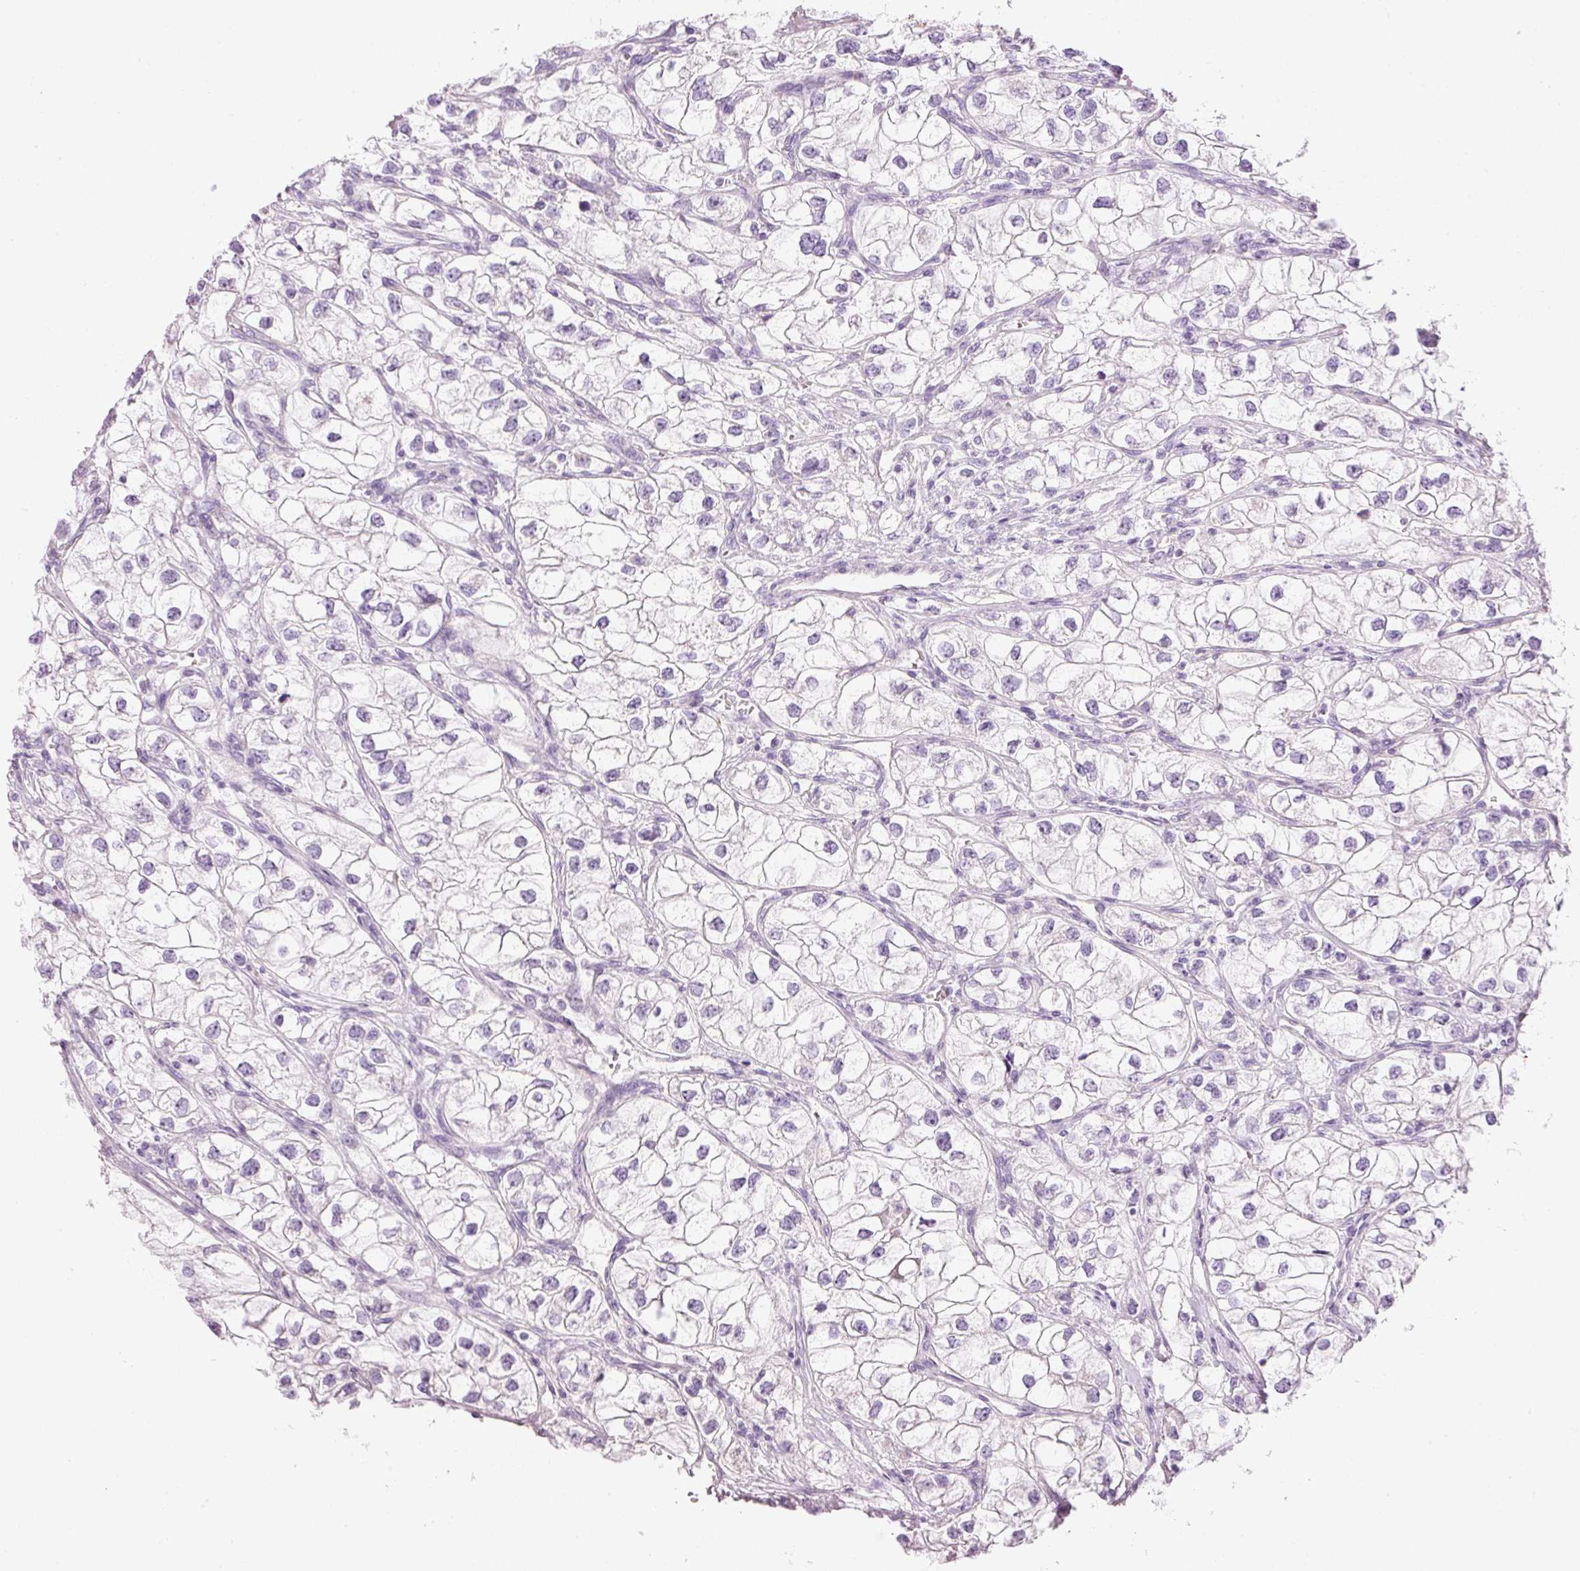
{"staining": {"intensity": "negative", "quantity": "none", "location": "none"}, "tissue": "renal cancer", "cell_type": "Tumor cells", "image_type": "cancer", "snomed": [{"axis": "morphology", "description": "Adenocarcinoma, NOS"}, {"axis": "topography", "description": "Kidney"}], "caption": "Immunohistochemical staining of renal adenocarcinoma exhibits no significant staining in tumor cells.", "gene": "CARD16", "patient": {"sex": "male", "age": 59}}